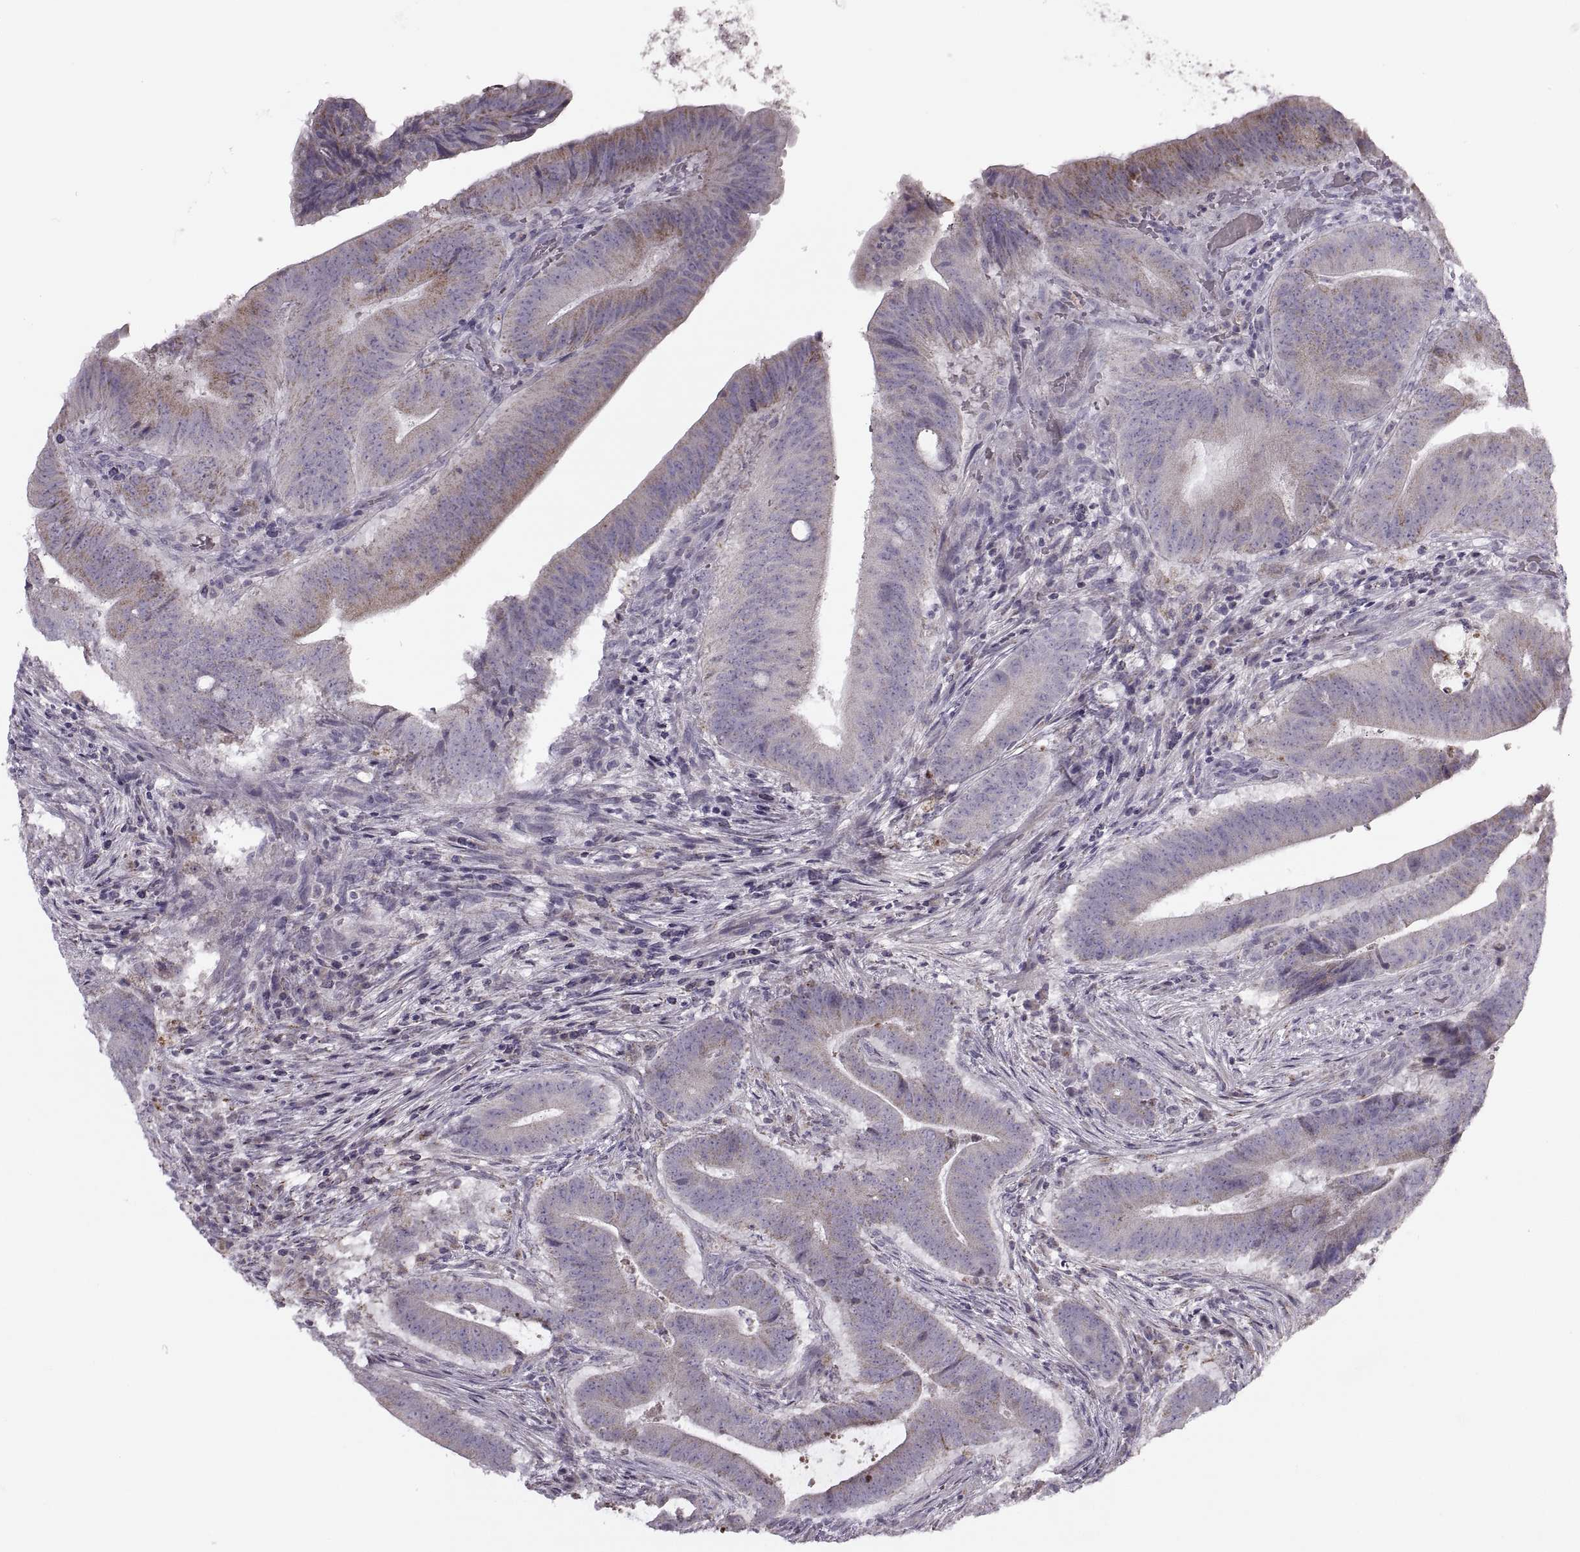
{"staining": {"intensity": "moderate", "quantity": "<25%", "location": "cytoplasmic/membranous"}, "tissue": "colorectal cancer", "cell_type": "Tumor cells", "image_type": "cancer", "snomed": [{"axis": "morphology", "description": "Adenocarcinoma, NOS"}, {"axis": "topography", "description": "Colon"}], "caption": "Immunohistochemistry (IHC) of adenocarcinoma (colorectal) demonstrates low levels of moderate cytoplasmic/membranous staining in approximately <25% of tumor cells.", "gene": "PIERCE1", "patient": {"sex": "female", "age": 43}}